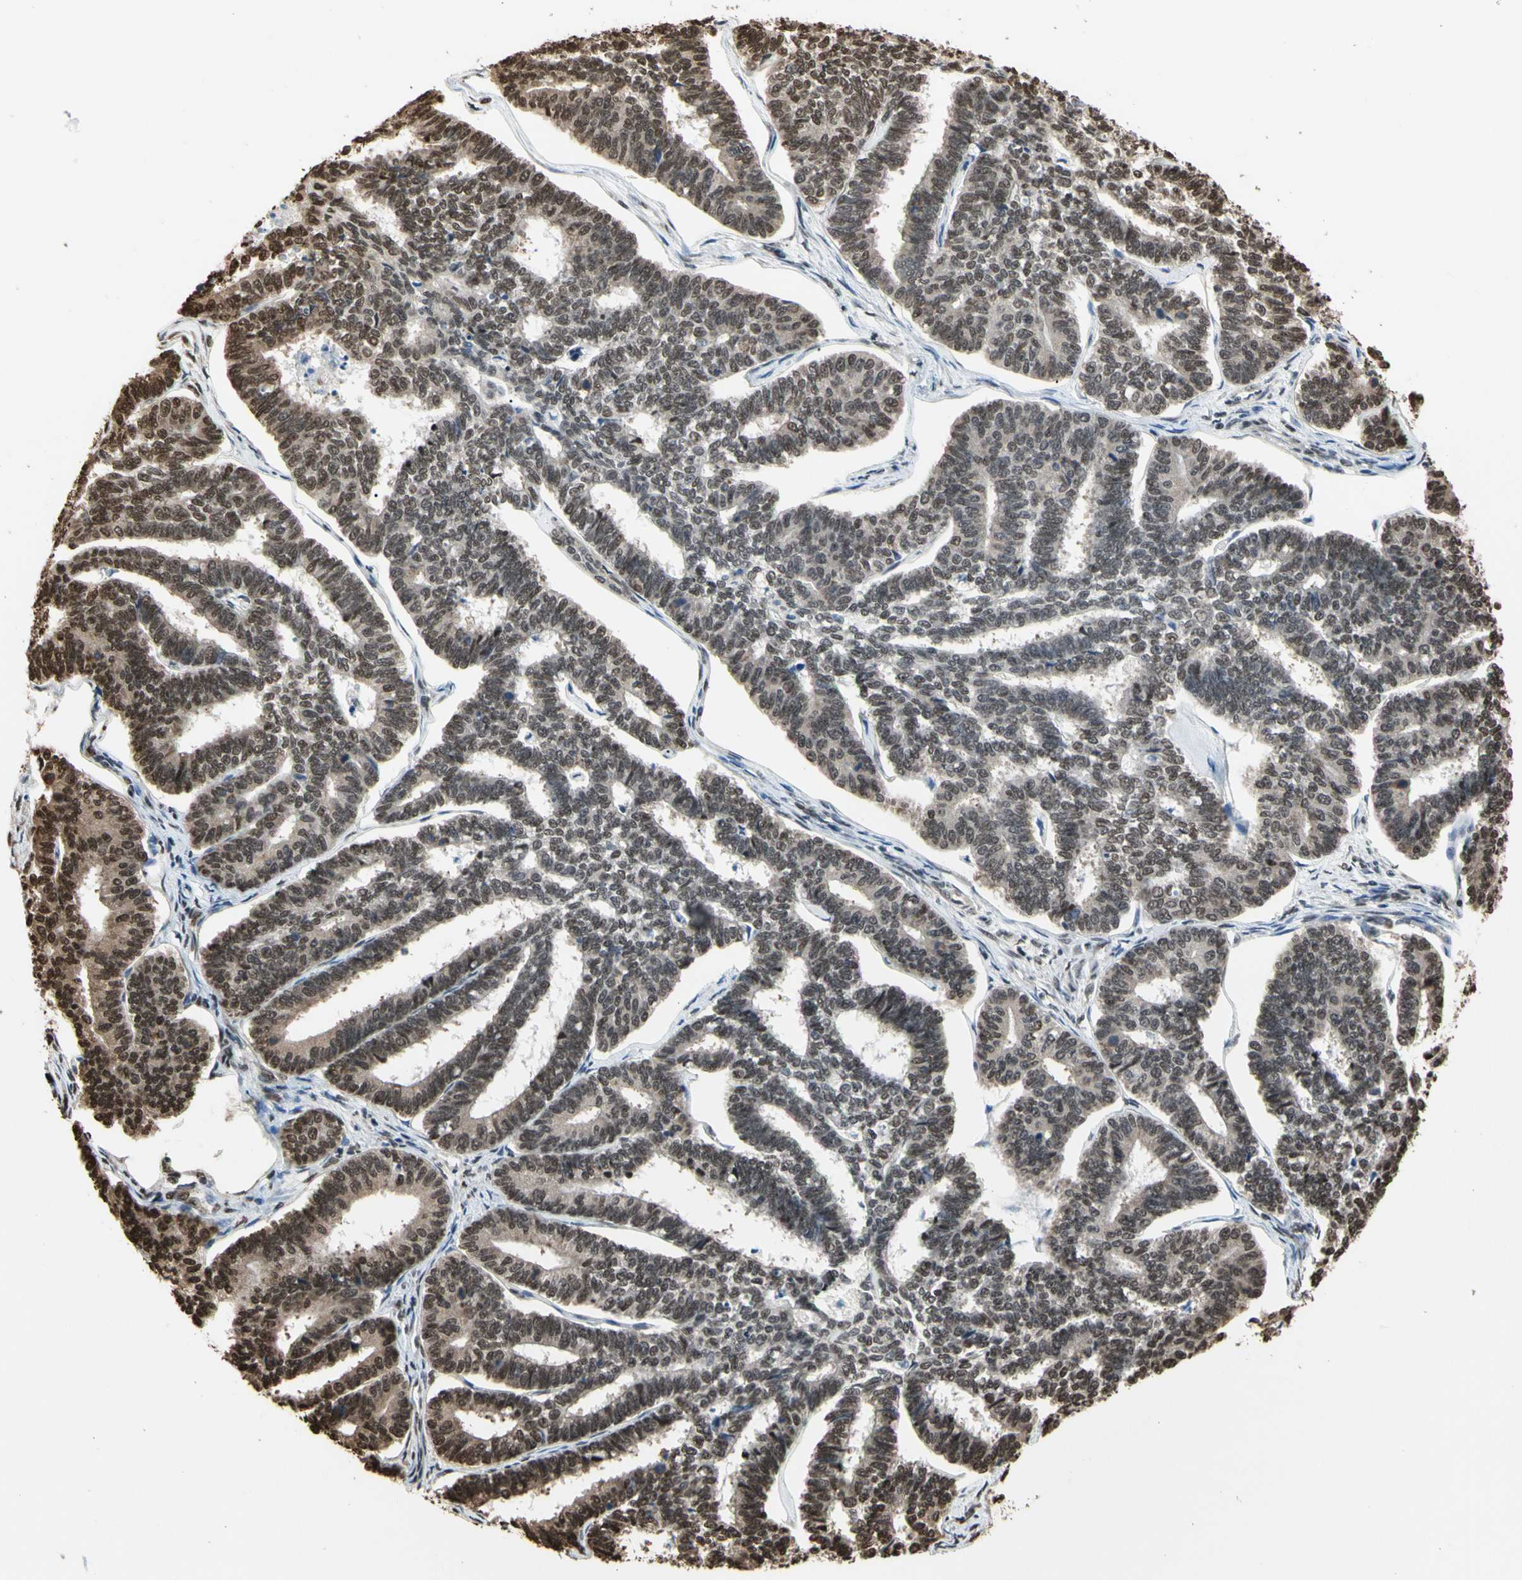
{"staining": {"intensity": "moderate", "quantity": "25%-75%", "location": "nuclear"}, "tissue": "endometrial cancer", "cell_type": "Tumor cells", "image_type": "cancer", "snomed": [{"axis": "morphology", "description": "Adenocarcinoma, NOS"}, {"axis": "topography", "description": "Endometrium"}], "caption": "A photomicrograph showing moderate nuclear expression in approximately 25%-75% of tumor cells in endometrial cancer, as visualized by brown immunohistochemical staining.", "gene": "HNRNPK", "patient": {"sex": "female", "age": 70}}